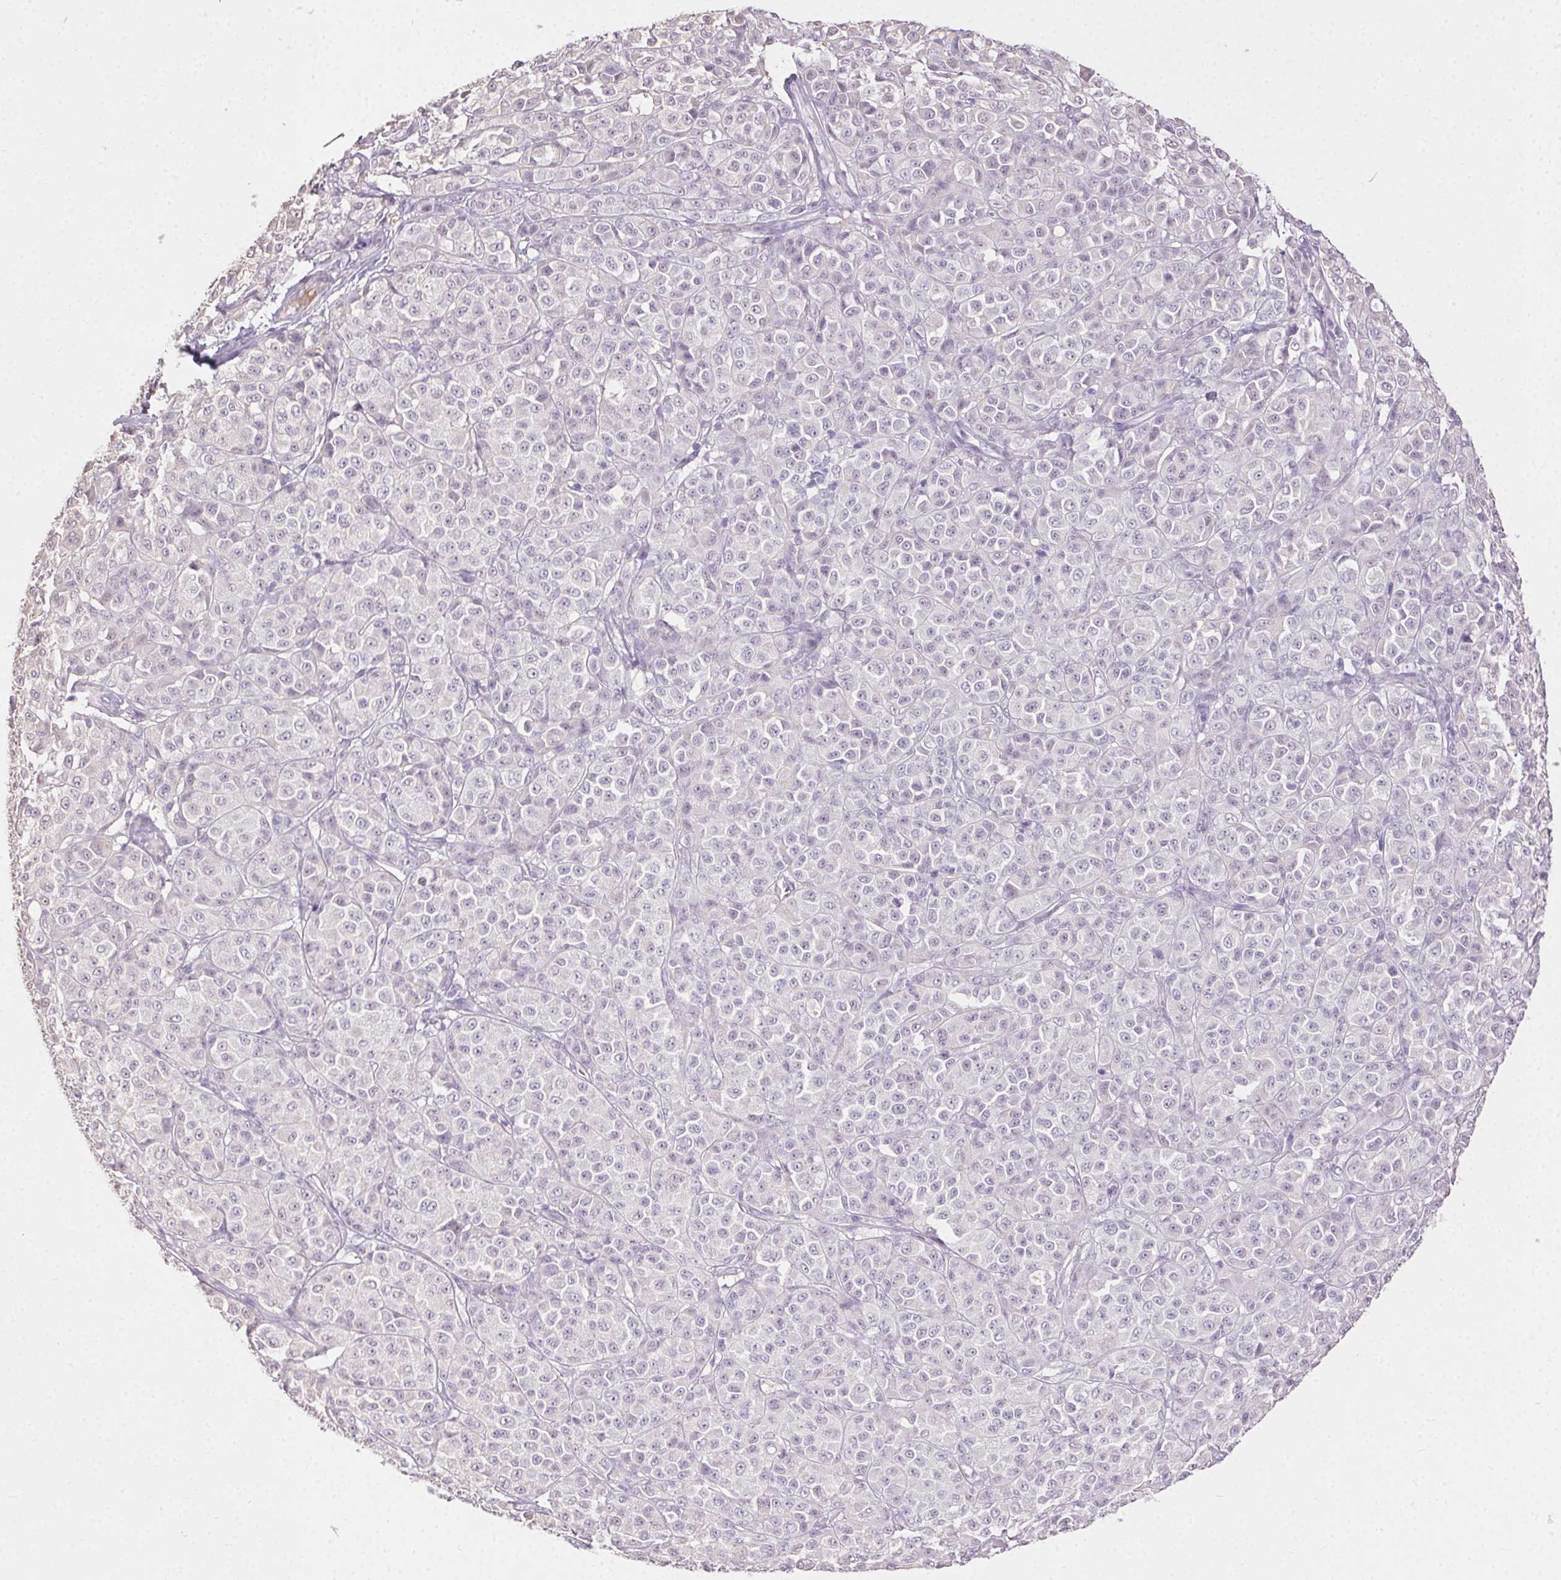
{"staining": {"intensity": "negative", "quantity": "none", "location": "none"}, "tissue": "melanoma", "cell_type": "Tumor cells", "image_type": "cancer", "snomed": [{"axis": "morphology", "description": "Malignant melanoma, NOS"}, {"axis": "topography", "description": "Skin"}], "caption": "Micrograph shows no protein staining in tumor cells of melanoma tissue.", "gene": "SYCE2", "patient": {"sex": "male", "age": 89}}